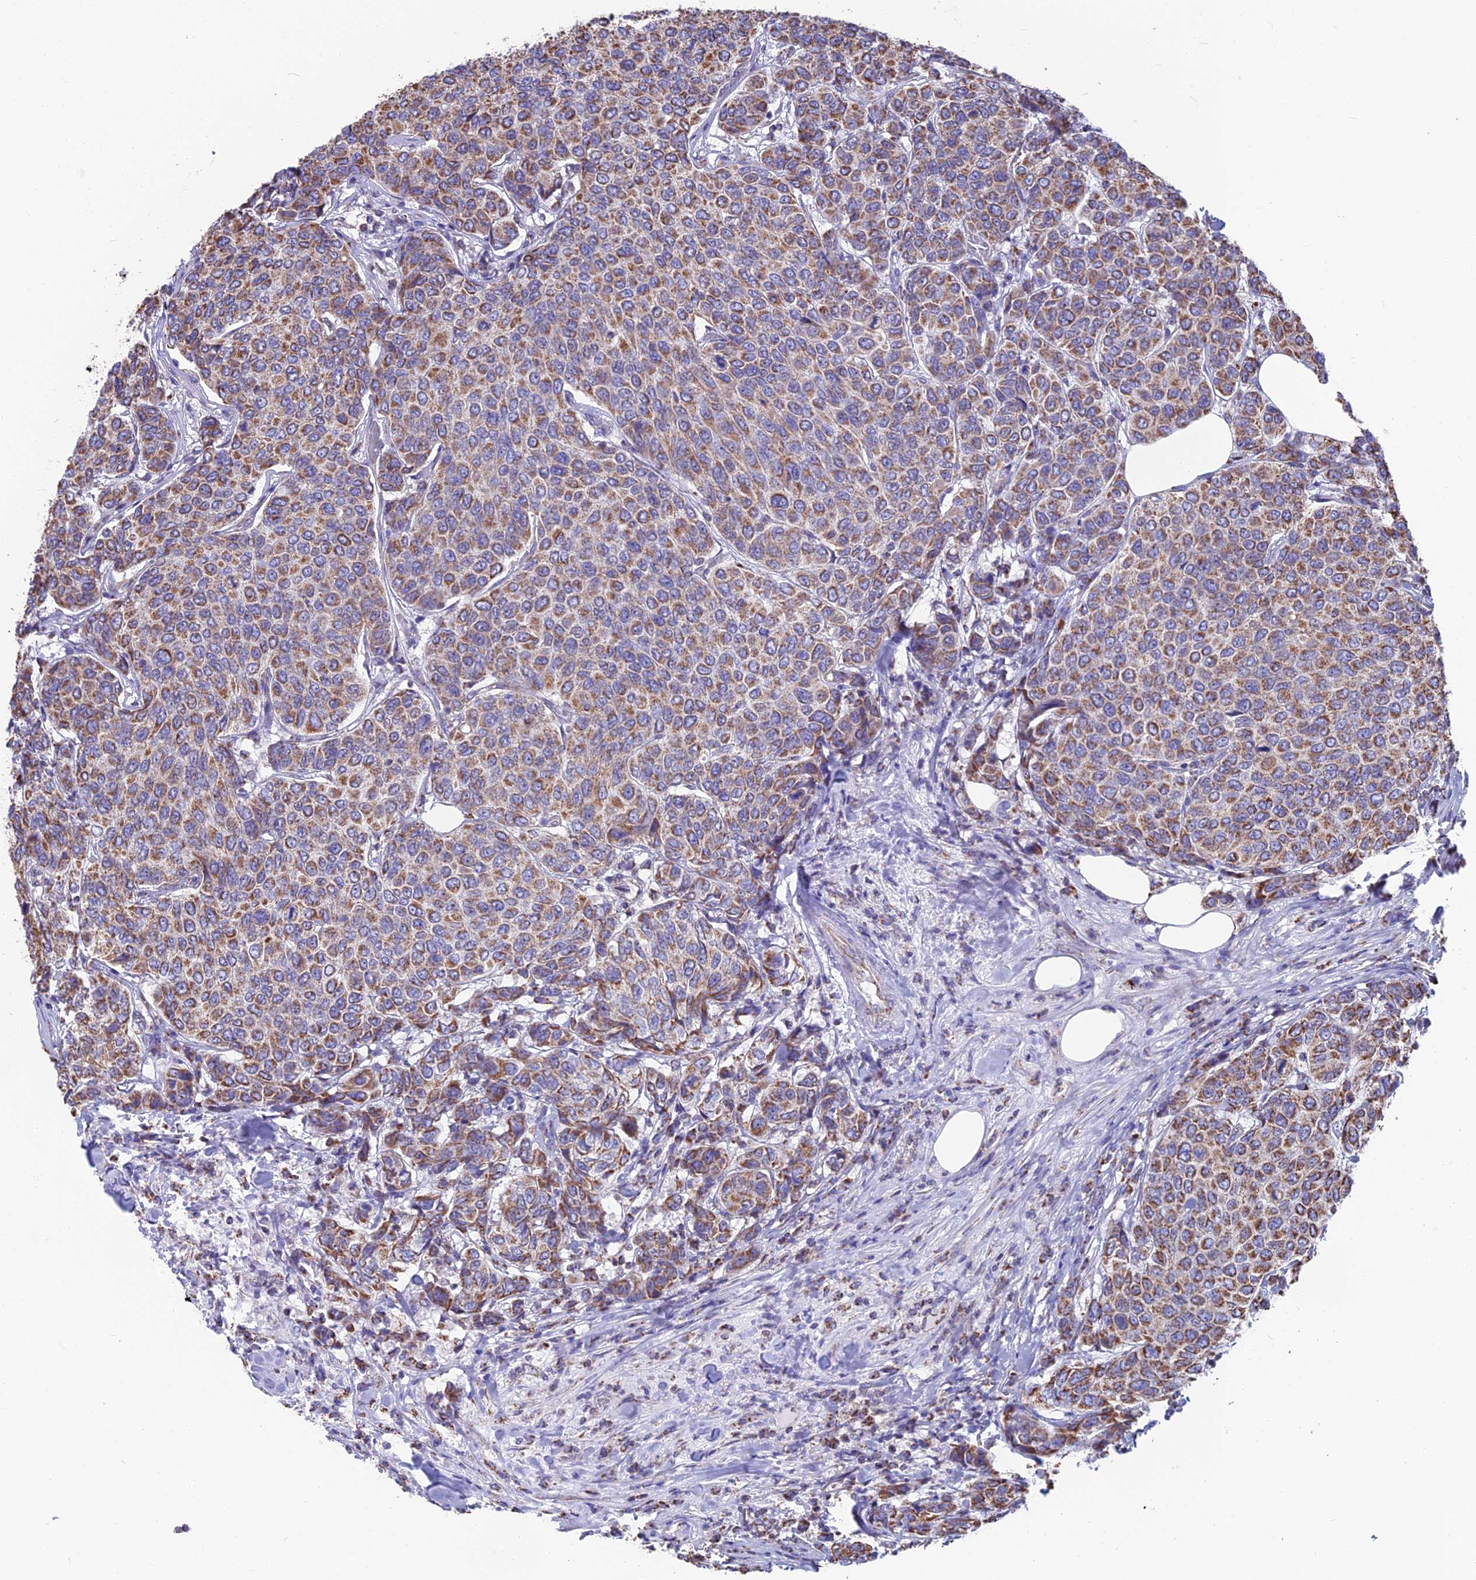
{"staining": {"intensity": "moderate", "quantity": ">75%", "location": "cytoplasmic/membranous"}, "tissue": "breast cancer", "cell_type": "Tumor cells", "image_type": "cancer", "snomed": [{"axis": "morphology", "description": "Duct carcinoma"}, {"axis": "topography", "description": "Breast"}], "caption": "This micrograph exhibits breast cancer (infiltrating ductal carcinoma) stained with immunohistochemistry (IHC) to label a protein in brown. The cytoplasmic/membranous of tumor cells show moderate positivity for the protein. Nuclei are counter-stained blue.", "gene": "CS", "patient": {"sex": "female", "age": 55}}